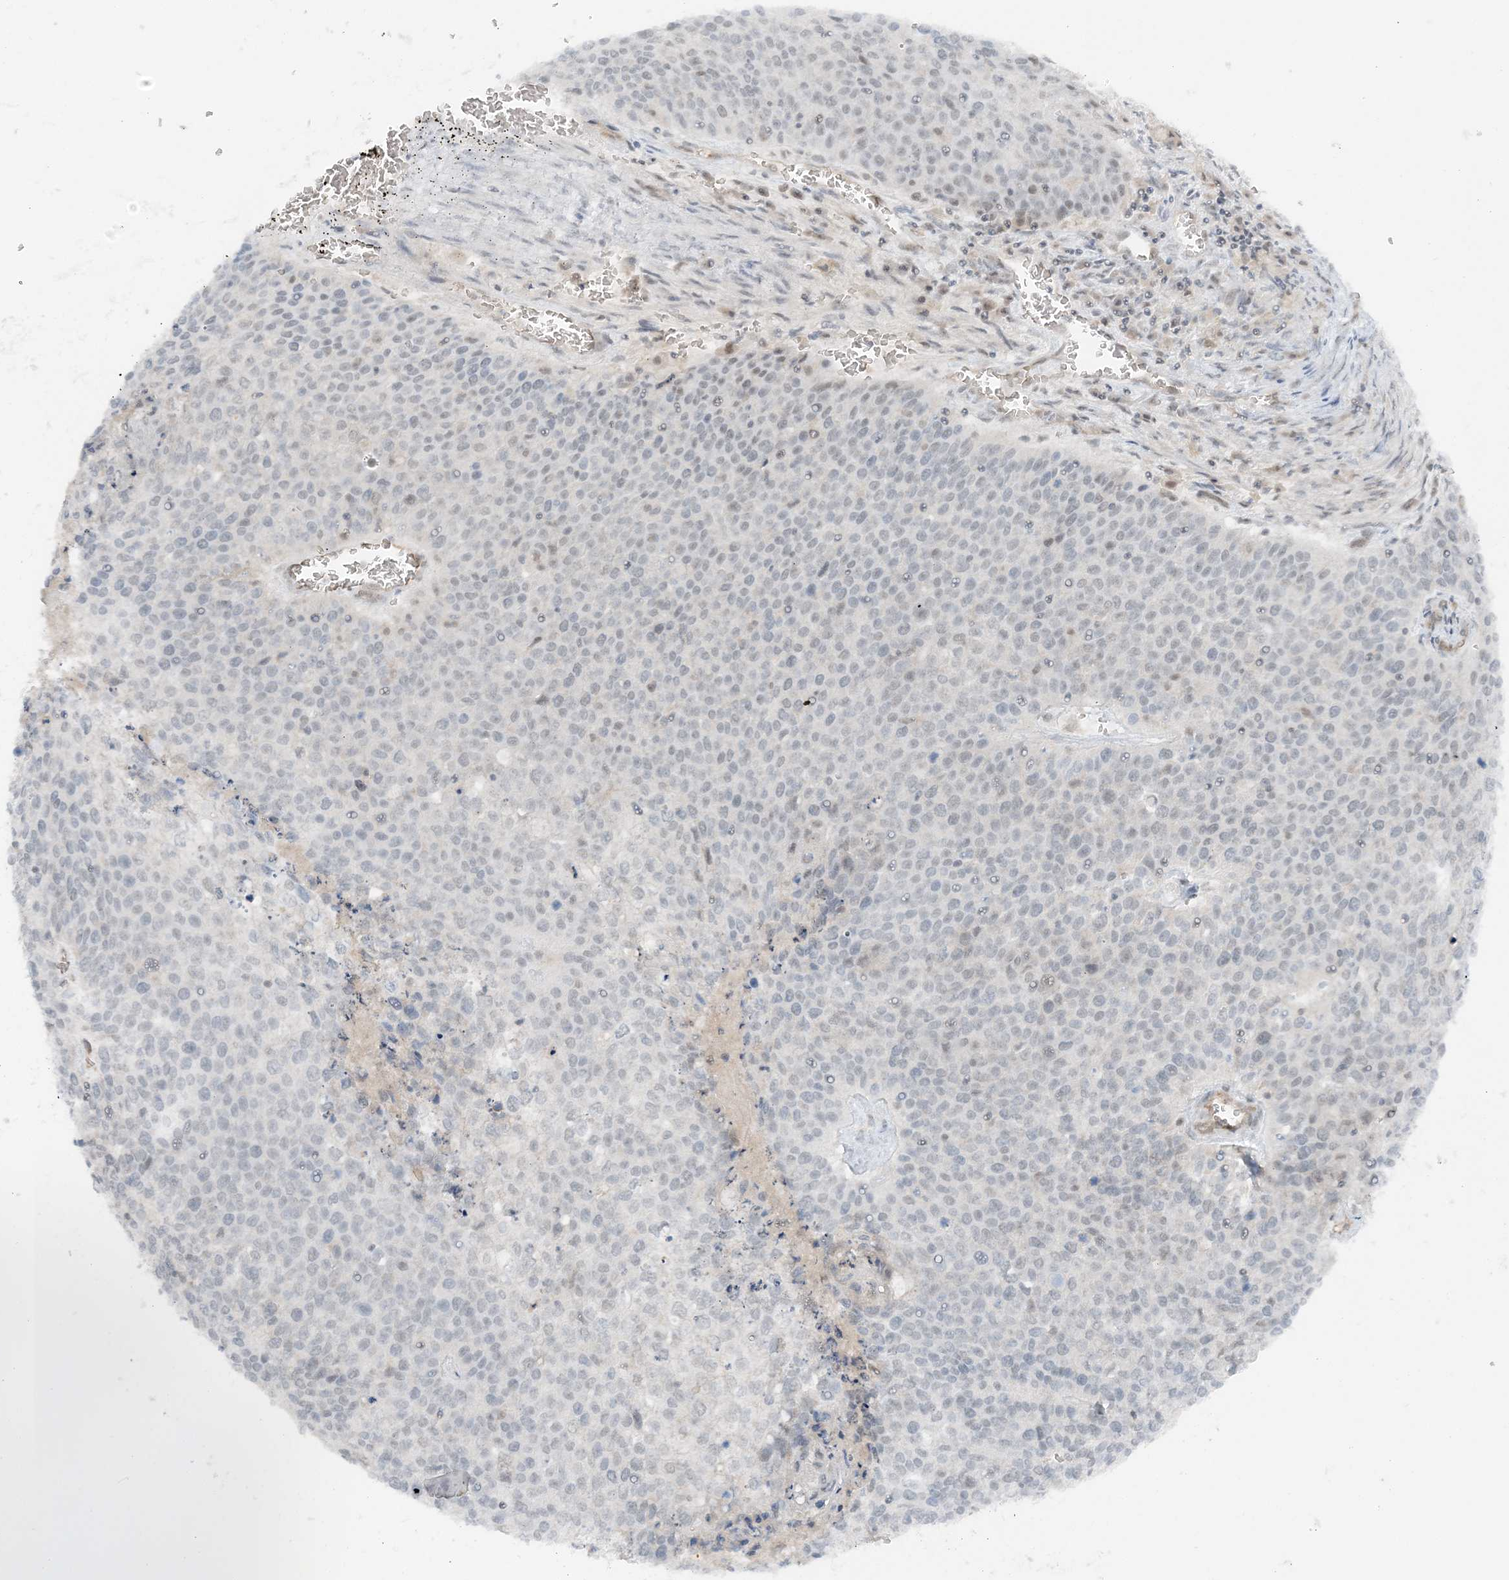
{"staining": {"intensity": "negative", "quantity": "none", "location": "none"}, "tissue": "cervical cancer", "cell_type": "Tumor cells", "image_type": "cancer", "snomed": [{"axis": "morphology", "description": "Squamous cell carcinoma, NOS"}, {"axis": "topography", "description": "Cervix"}], "caption": "An immunohistochemistry micrograph of cervical cancer (squamous cell carcinoma) is shown. There is no staining in tumor cells of cervical cancer (squamous cell carcinoma).", "gene": "ATP11A", "patient": {"sex": "female", "age": 39}}